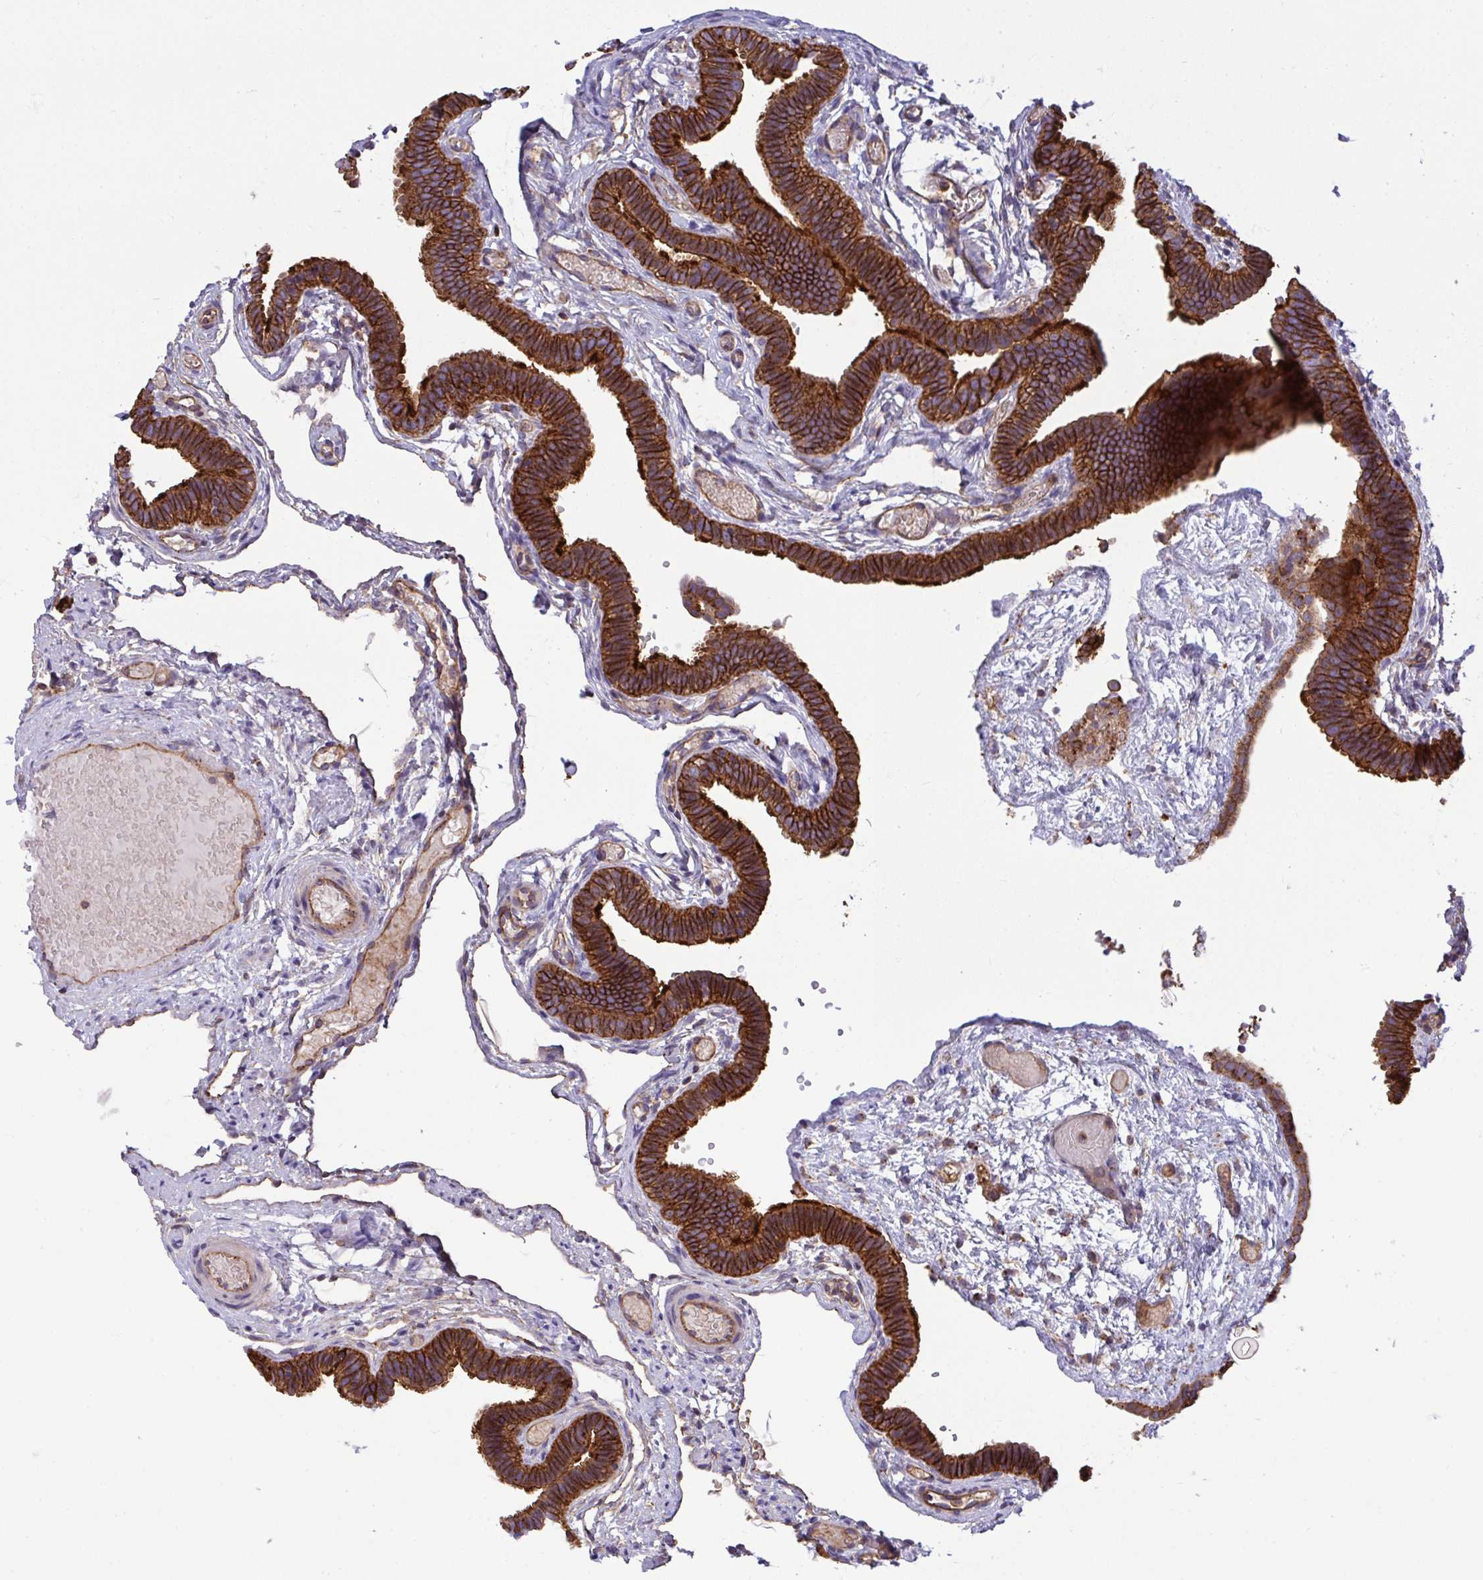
{"staining": {"intensity": "strong", "quantity": ">75%", "location": "cytoplasmic/membranous"}, "tissue": "fallopian tube", "cell_type": "Glandular cells", "image_type": "normal", "snomed": [{"axis": "morphology", "description": "Normal tissue, NOS"}, {"axis": "topography", "description": "Fallopian tube"}], "caption": "Protein analysis of normal fallopian tube reveals strong cytoplasmic/membranous staining in approximately >75% of glandular cells.", "gene": "C4orf36", "patient": {"sex": "female", "age": 37}}